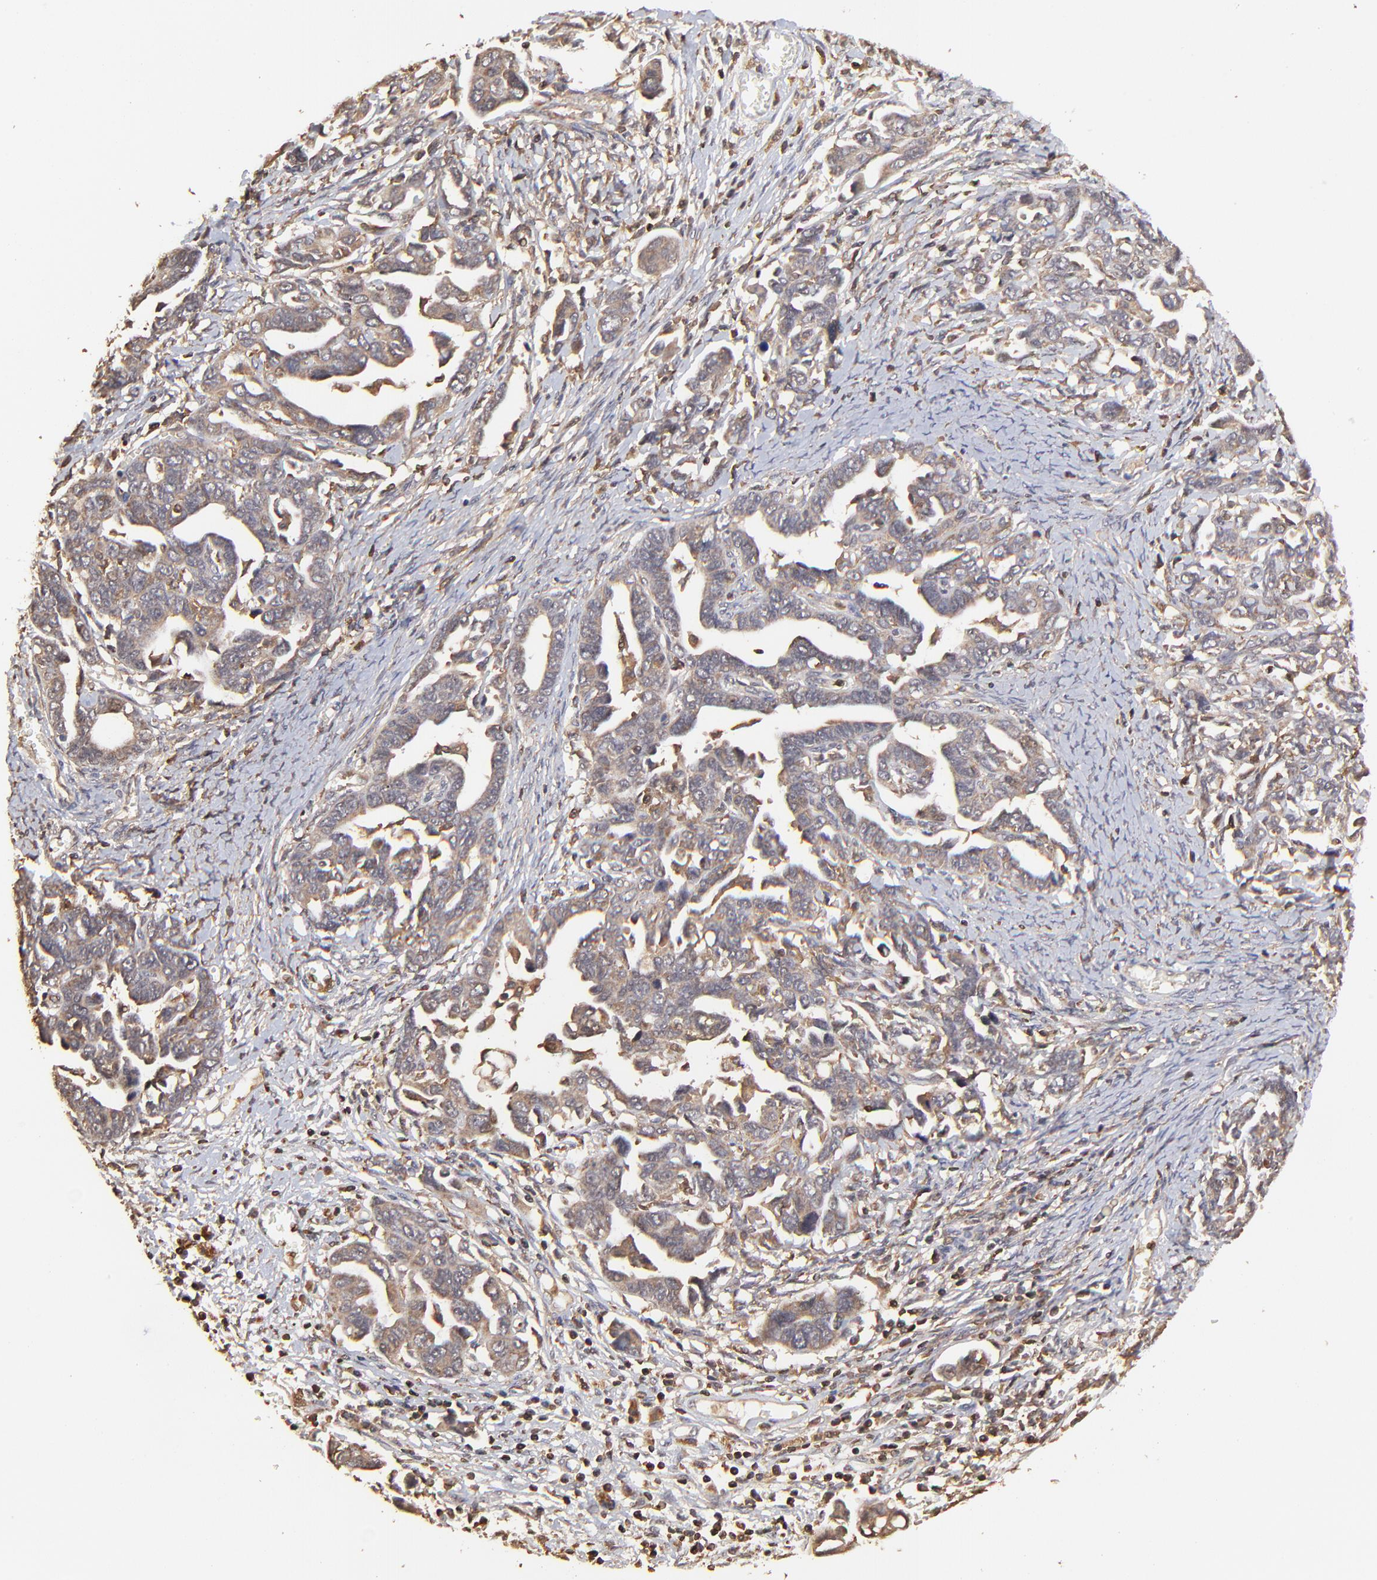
{"staining": {"intensity": "strong", "quantity": ">75%", "location": "cytoplasmic/membranous,nuclear"}, "tissue": "ovarian cancer", "cell_type": "Tumor cells", "image_type": "cancer", "snomed": [{"axis": "morphology", "description": "Cystadenocarcinoma, serous, NOS"}, {"axis": "topography", "description": "Ovary"}], "caption": "Immunohistochemical staining of human serous cystadenocarcinoma (ovarian) demonstrates high levels of strong cytoplasmic/membranous and nuclear positivity in about >75% of tumor cells.", "gene": "STON2", "patient": {"sex": "female", "age": 69}}